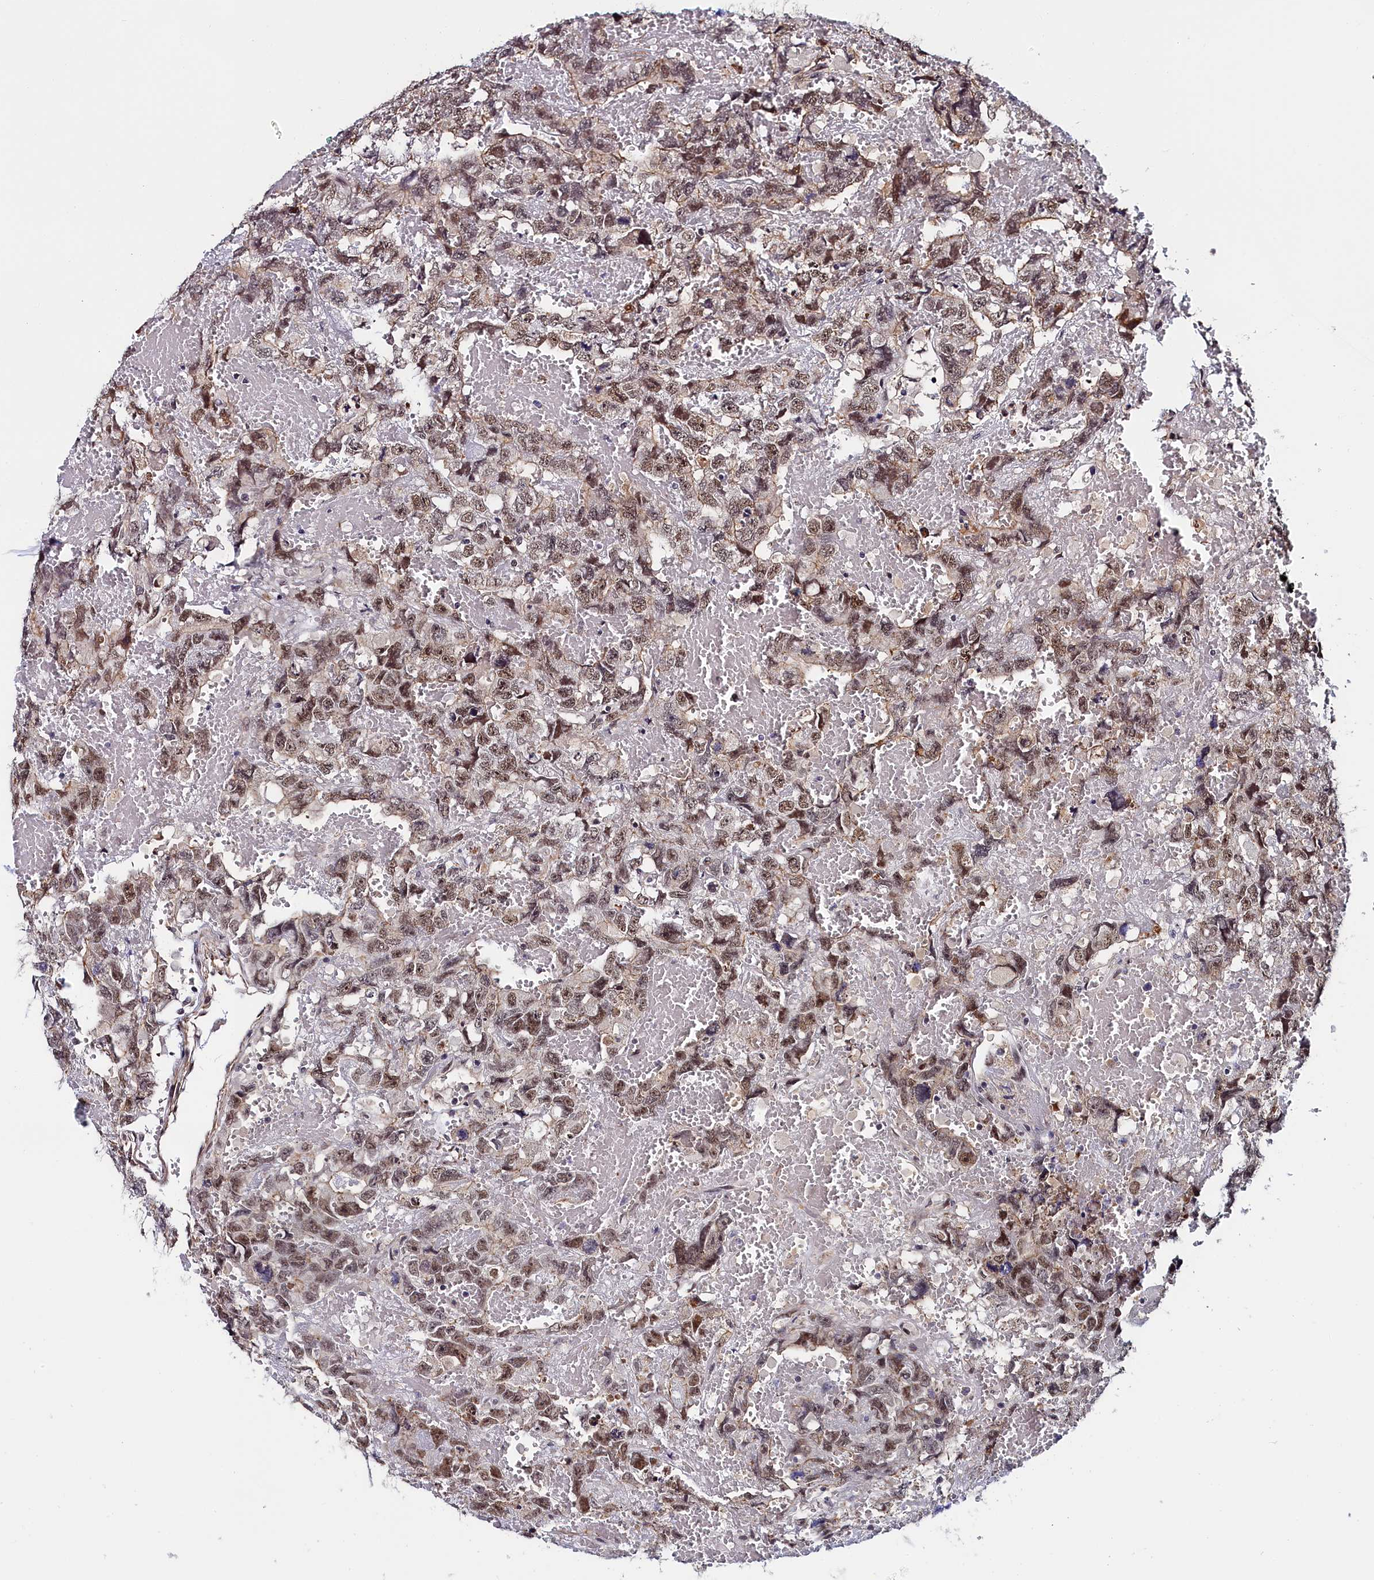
{"staining": {"intensity": "moderate", "quantity": ">75%", "location": "nuclear"}, "tissue": "testis cancer", "cell_type": "Tumor cells", "image_type": "cancer", "snomed": [{"axis": "morphology", "description": "Carcinoma, Embryonal, NOS"}, {"axis": "topography", "description": "Testis"}], "caption": "Immunohistochemistry (IHC) staining of embryonal carcinoma (testis), which shows medium levels of moderate nuclear staining in approximately >75% of tumor cells indicating moderate nuclear protein staining. The staining was performed using DAB (brown) for protein detection and nuclei were counterstained in hematoxylin (blue).", "gene": "INTS14", "patient": {"sex": "male", "age": 45}}